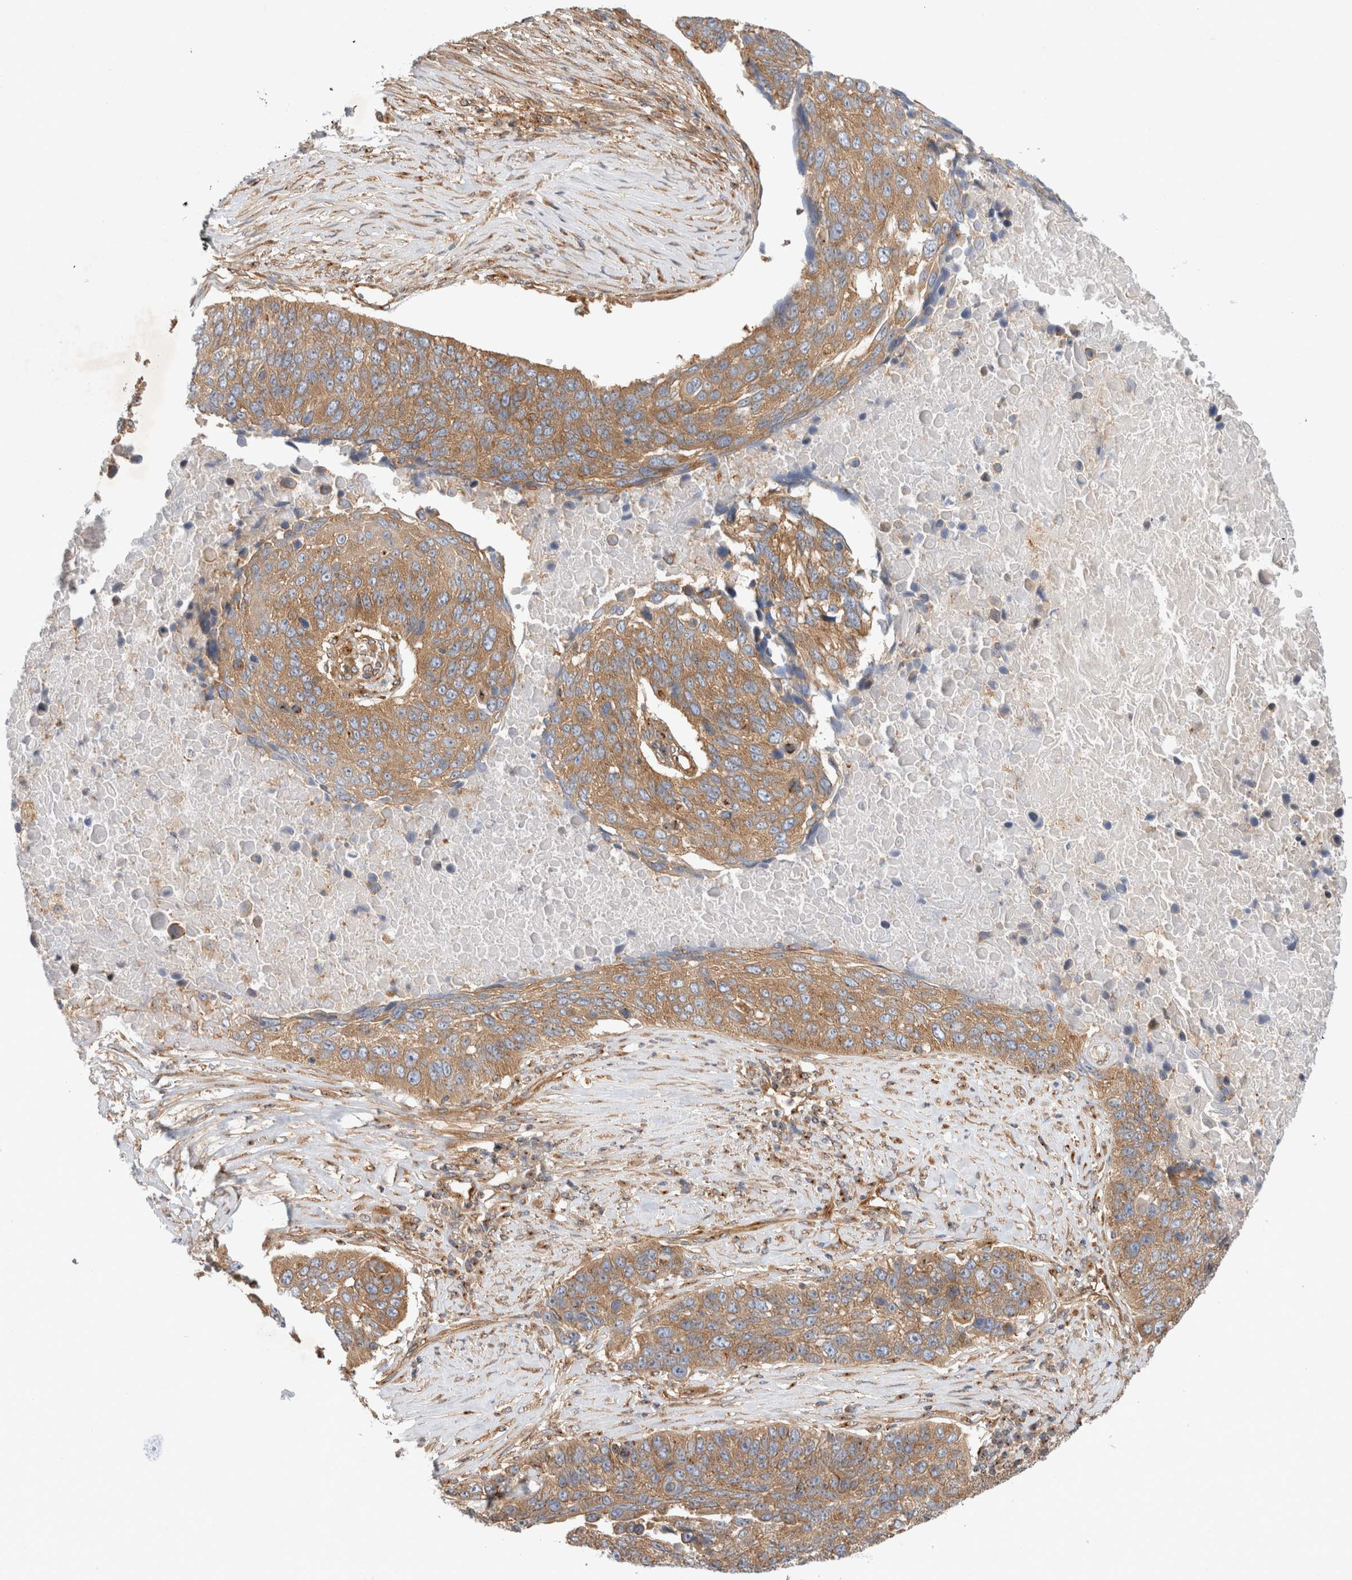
{"staining": {"intensity": "moderate", "quantity": ">75%", "location": "cytoplasmic/membranous"}, "tissue": "lung cancer", "cell_type": "Tumor cells", "image_type": "cancer", "snomed": [{"axis": "morphology", "description": "Squamous cell carcinoma, NOS"}, {"axis": "topography", "description": "Lung"}], "caption": "Immunohistochemical staining of lung cancer reveals moderate cytoplasmic/membranous protein staining in about >75% of tumor cells.", "gene": "GPR150", "patient": {"sex": "male", "age": 66}}